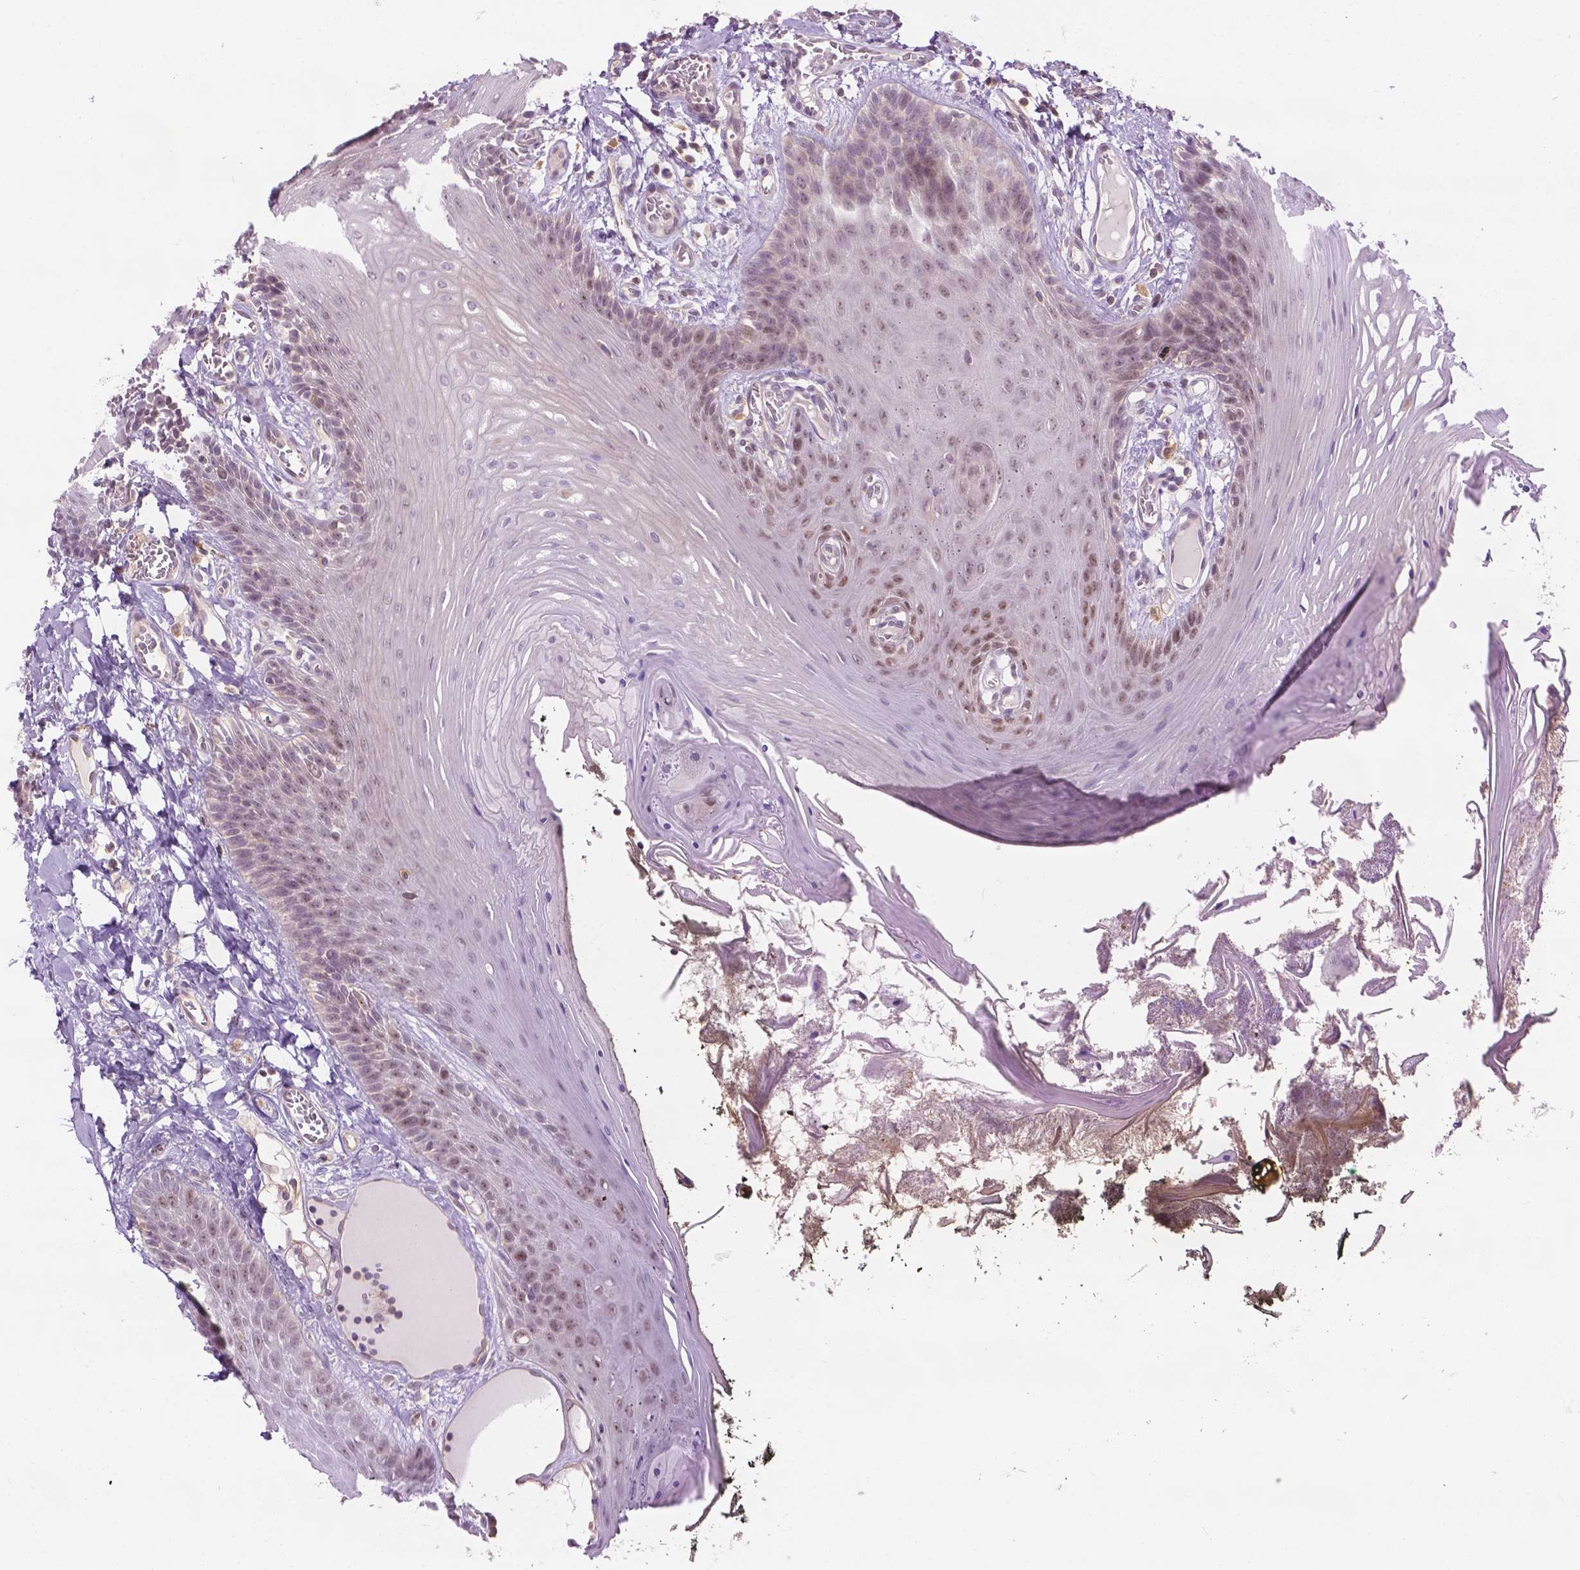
{"staining": {"intensity": "moderate", "quantity": "<25%", "location": "nuclear"}, "tissue": "oral mucosa", "cell_type": "Squamous epithelial cells", "image_type": "normal", "snomed": [{"axis": "morphology", "description": "Normal tissue, NOS"}, {"axis": "topography", "description": "Oral tissue"}], "caption": "About <25% of squamous epithelial cells in benign human oral mucosa display moderate nuclear protein staining as visualized by brown immunohistochemical staining.", "gene": "DENND4A", "patient": {"sex": "male", "age": 9}}